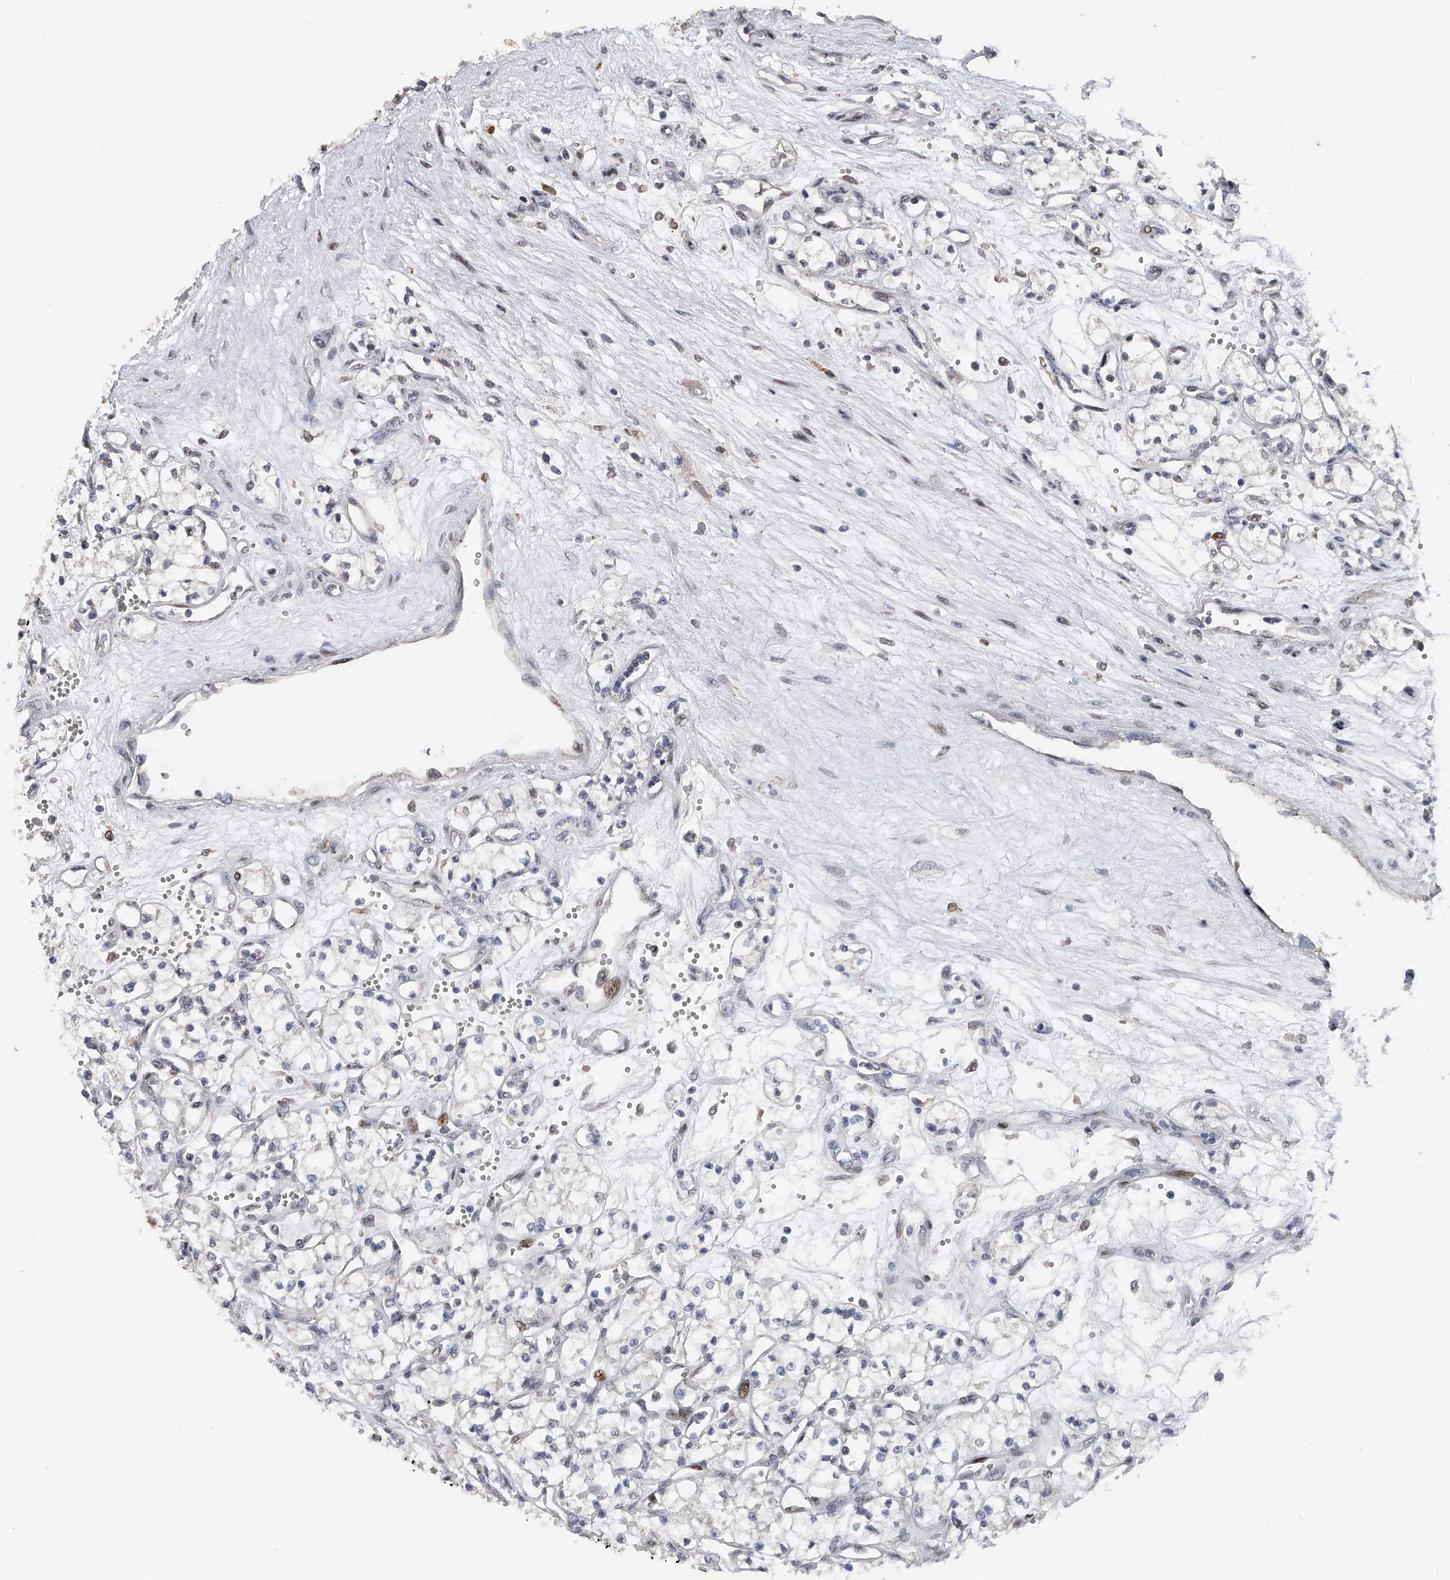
{"staining": {"intensity": "negative", "quantity": "none", "location": "none"}, "tissue": "renal cancer", "cell_type": "Tumor cells", "image_type": "cancer", "snomed": [{"axis": "morphology", "description": "Adenocarcinoma, NOS"}, {"axis": "topography", "description": "Kidney"}], "caption": "This is an immunohistochemistry (IHC) photomicrograph of renal adenocarcinoma. There is no positivity in tumor cells.", "gene": "RWDD2A", "patient": {"sex": "male", "age": 59}}